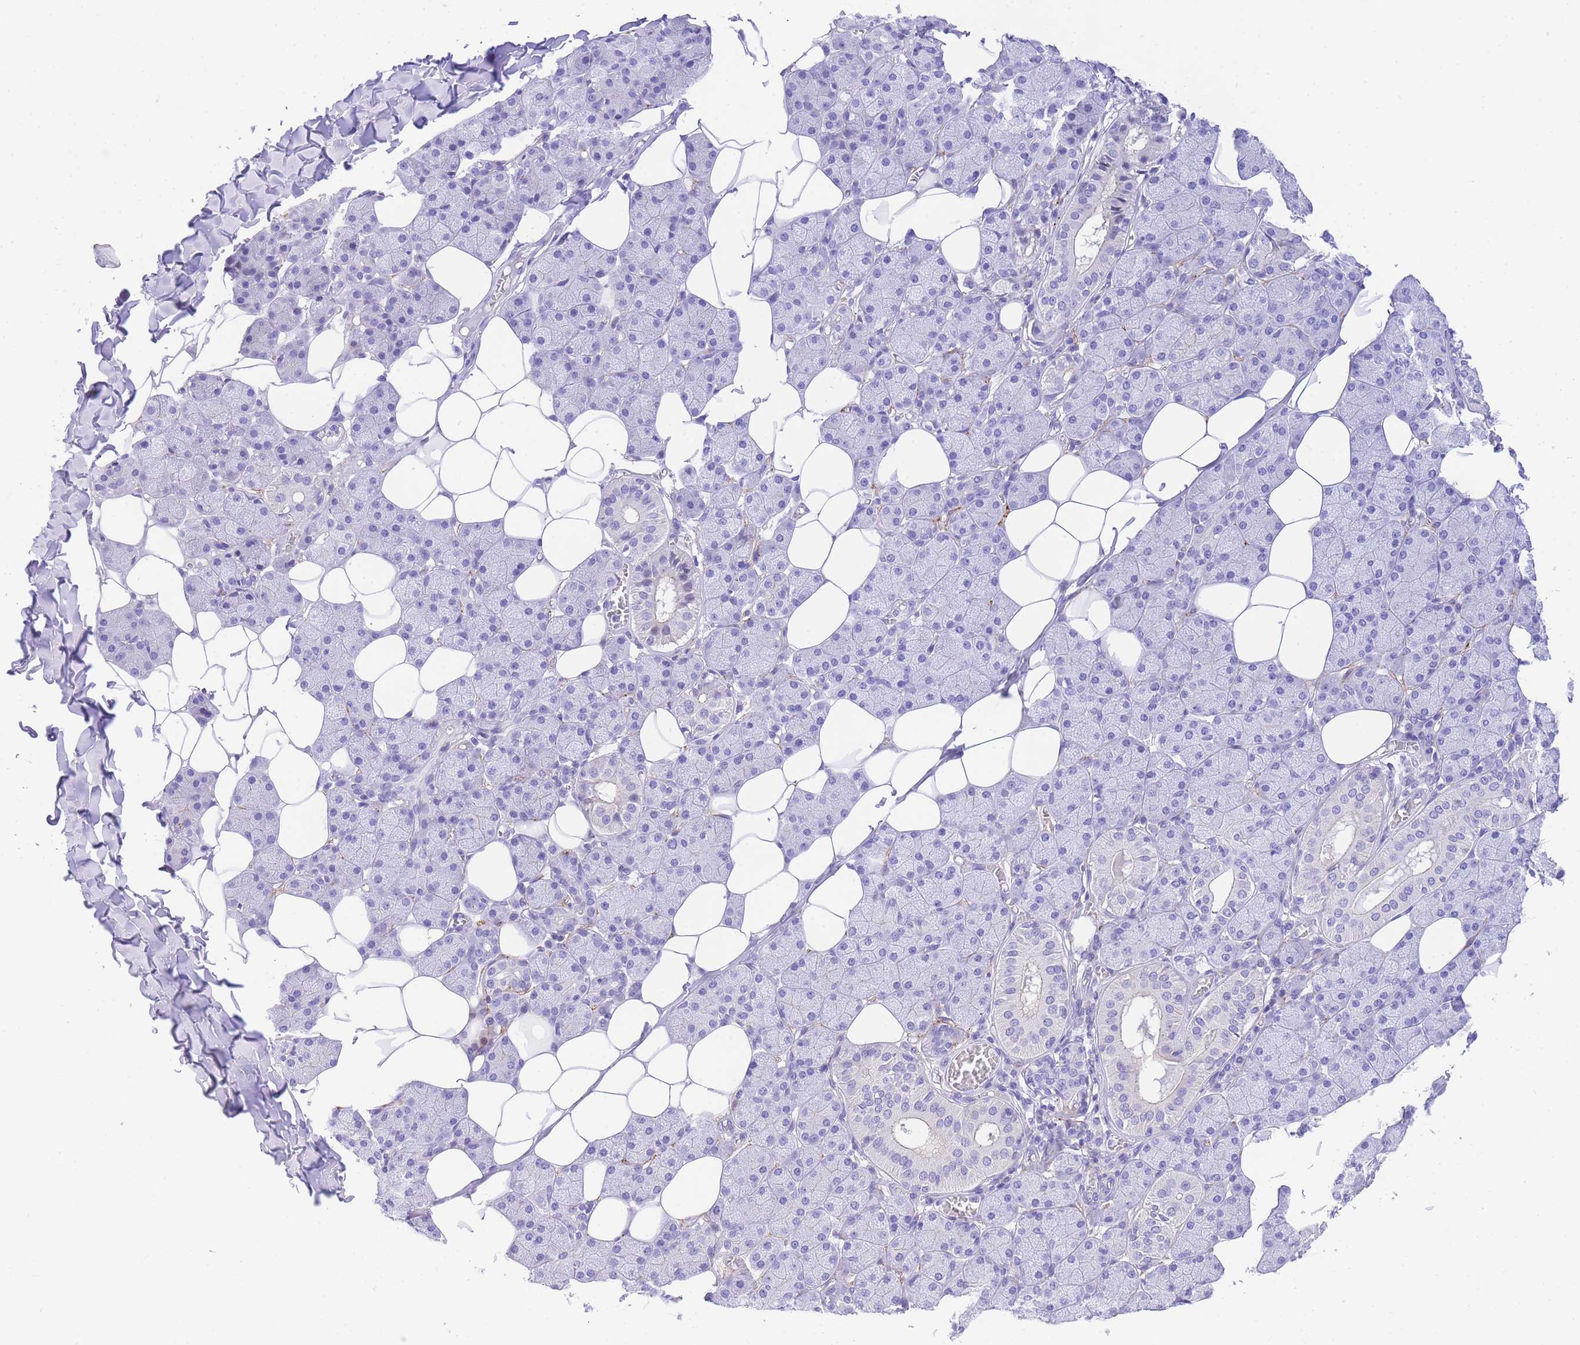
{"staining": {"intensity": "moderate", "quantity": "<25%", "location": "cytoplasmic/membranous"}, "tissue": "salivary gland", "cell_type": "Glandular cells", "image_type": "normal", "snomed": [{"axis": "morphology", "description": "Normal tissue, NOS"}, {"axis": "topography", "description": "Salivary gland"}], "caption": "Immunohistochemistry staining of unremarkable salivary gland, which reveals low levels of moderate cytoplasmic/membranous positivity in approximately <25% of glandular cells indicating moderate cytoplasmic/membranous protein staining. The staining was performed using DAB (3,3'-diaminobenzidine) (brown) for protein detection and nuclei were counterstained in hematoxylin (blue).", "gene": "TIFAB", "patient": {"sex": "female", "age": 33}}